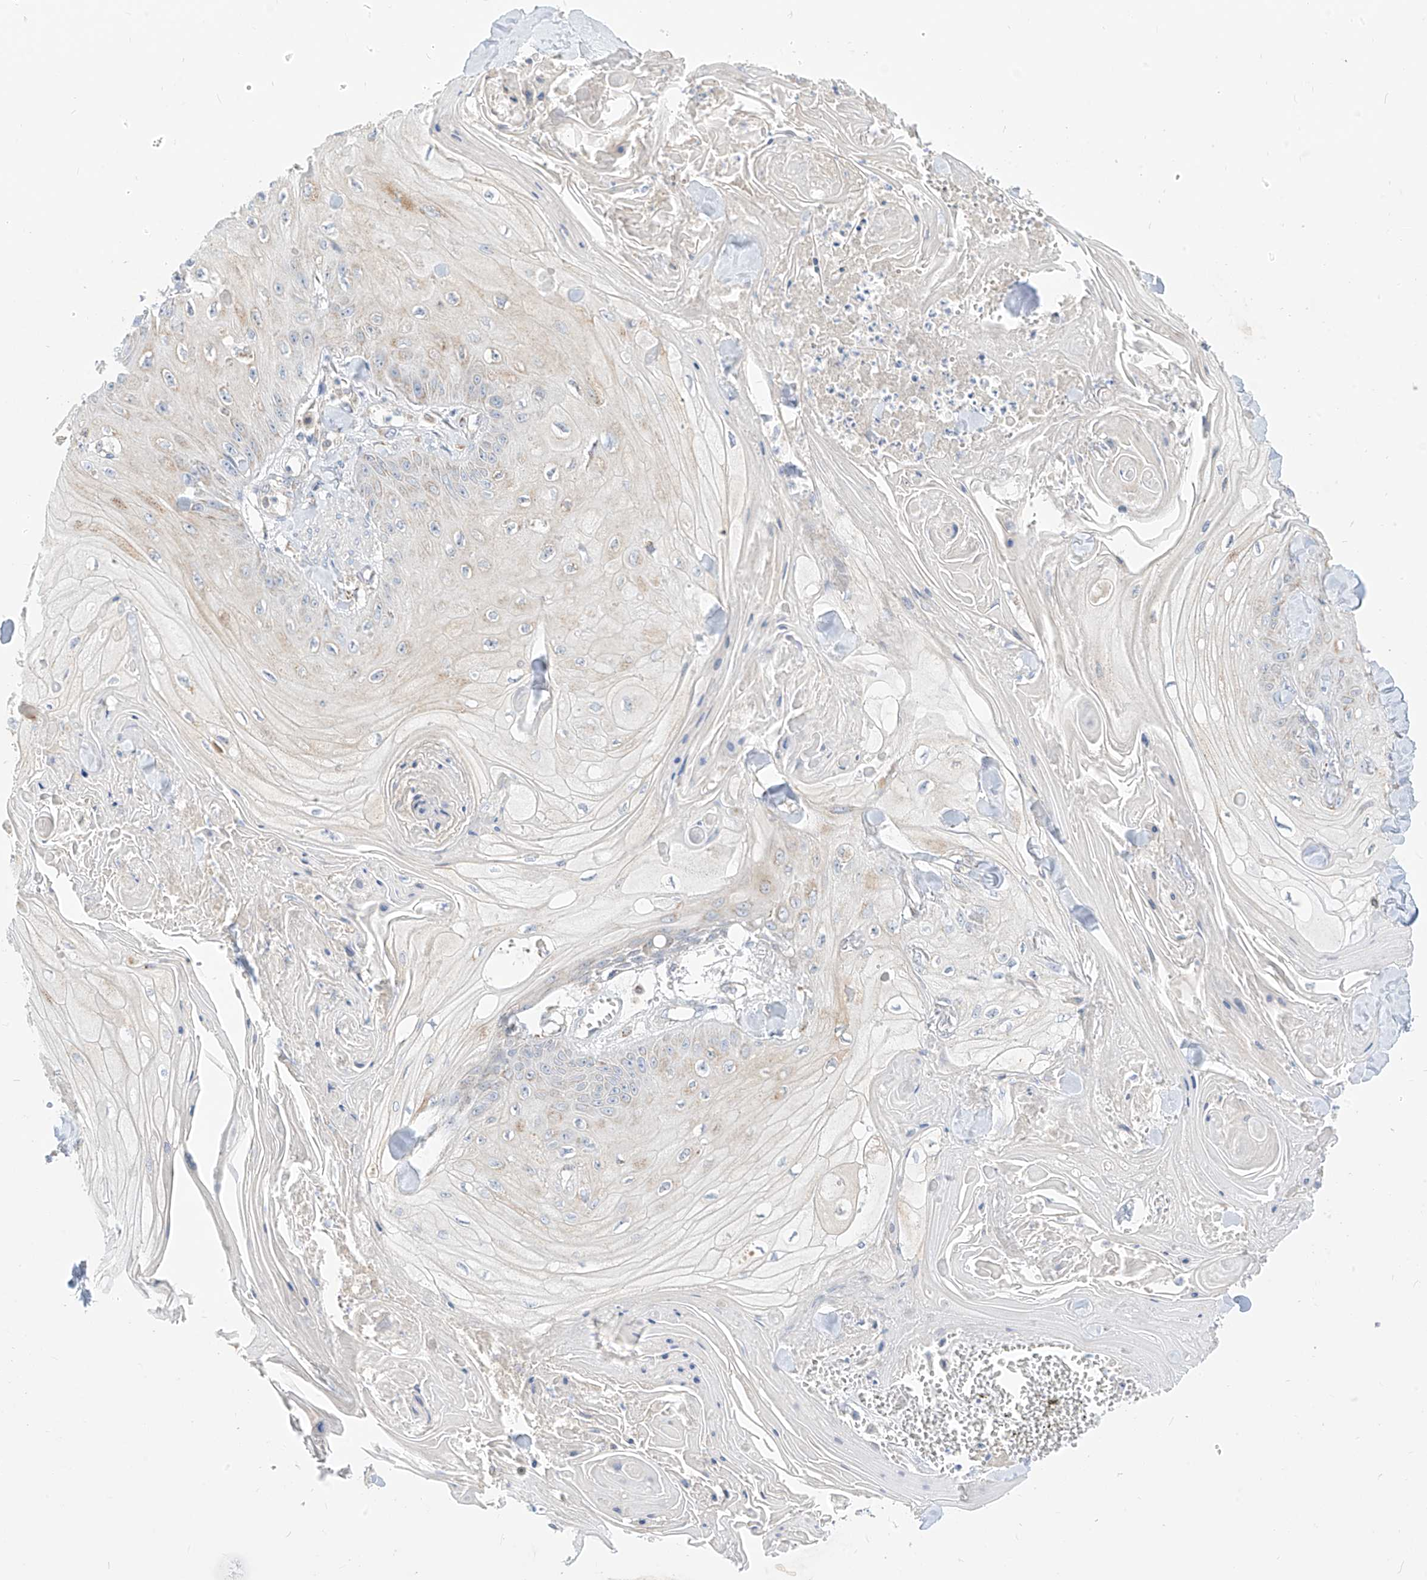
{"staining": {"intensity": "negative", "quantity": "none", "location": "none"}, "tissue": "skin cancer", "cell_type": "Tumor cells", "image_type": "cancer", "snomed": [{"axis": "morphology", "description": "Squamous cell carcinoma, NOS"}, {"axis": "topography", "description": "Skin"}], "caption": "This is an immunohistochemistry (IHC) micrograph of human skin cancer (squamous cell carcinoma). There is no staining in tumor cells.", "gene": "RASA2", "patient": {"sex": "male", "age": 74}}